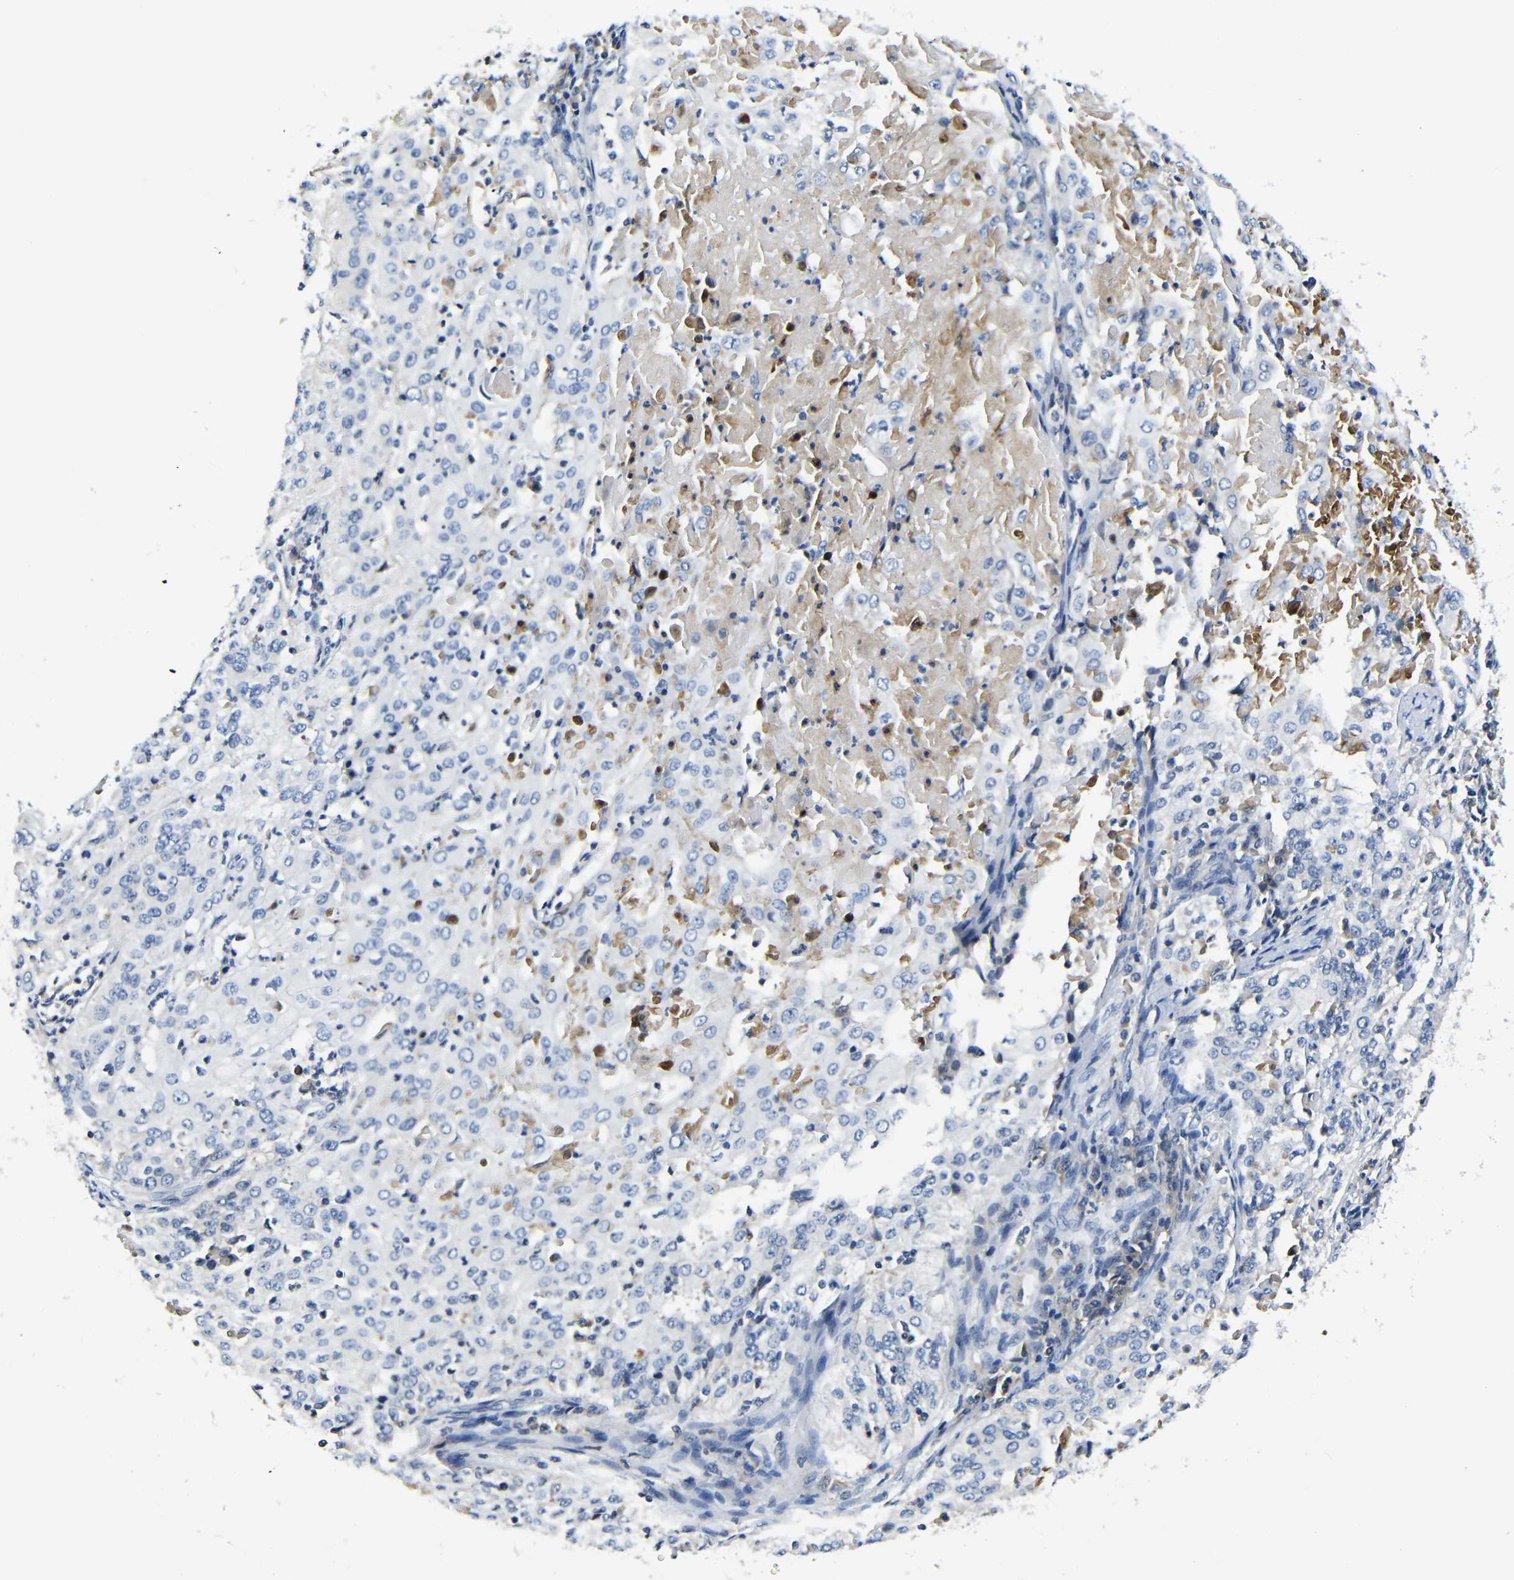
{"staining": {"intensity": "negative", "quantity": "none", "location": "none"}, "tissue": "cervical cancer", "cell_type": "Tumor cells", "image_type": "cancer", "snomed": [{"axis": "morphology", "description": "Squamous cell carcinoma, NOS"}, {"axis": "topography", "description": "Cervix"}], "caption": "Human cervical cancer (squamous cell carcinoma) stained for a protein using immunohistochemistry exhibits no positivity in tumor cells.", "gene": "AFDN", "patient": {"sex": "female", "age": 39}}